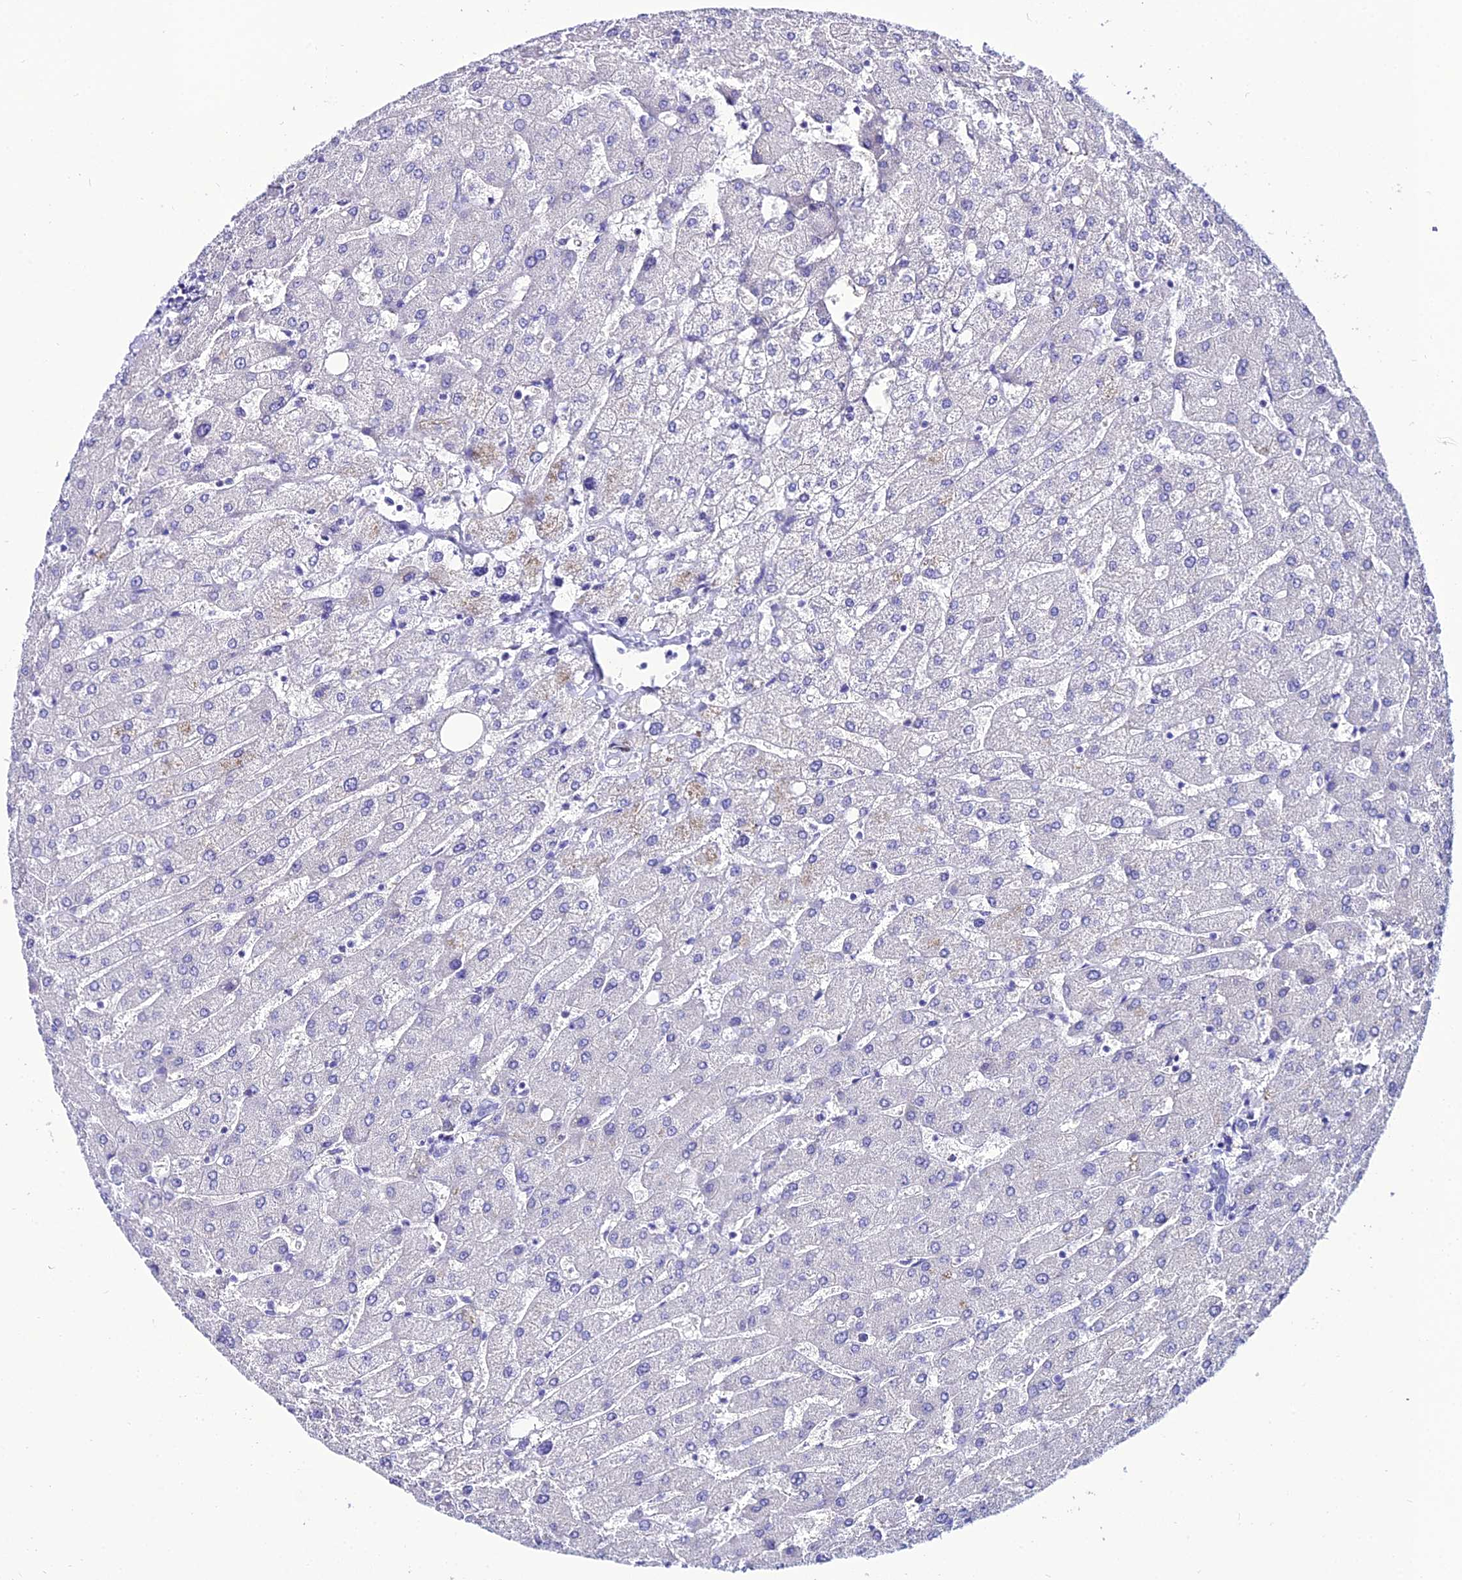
{"staining": {"intensity": "negative", "quantity": "none", "location": "none"}, "tissue": "liver", "cell_type": "Cholangiocytes", "image_type": "normal", "snomed": [{"axis": "morphology", "description": "Normal tissue, NOS"}, {"axis": "topography", "description": "Liver"}], "caption": "DAB (3,3'-diaminobenzidine) immunohistochemical staining of normal liver reveals no significant positivity in cholangiocytes.", "gene": "OR4D5", "patient": {"sex": "male", "age": 55}}